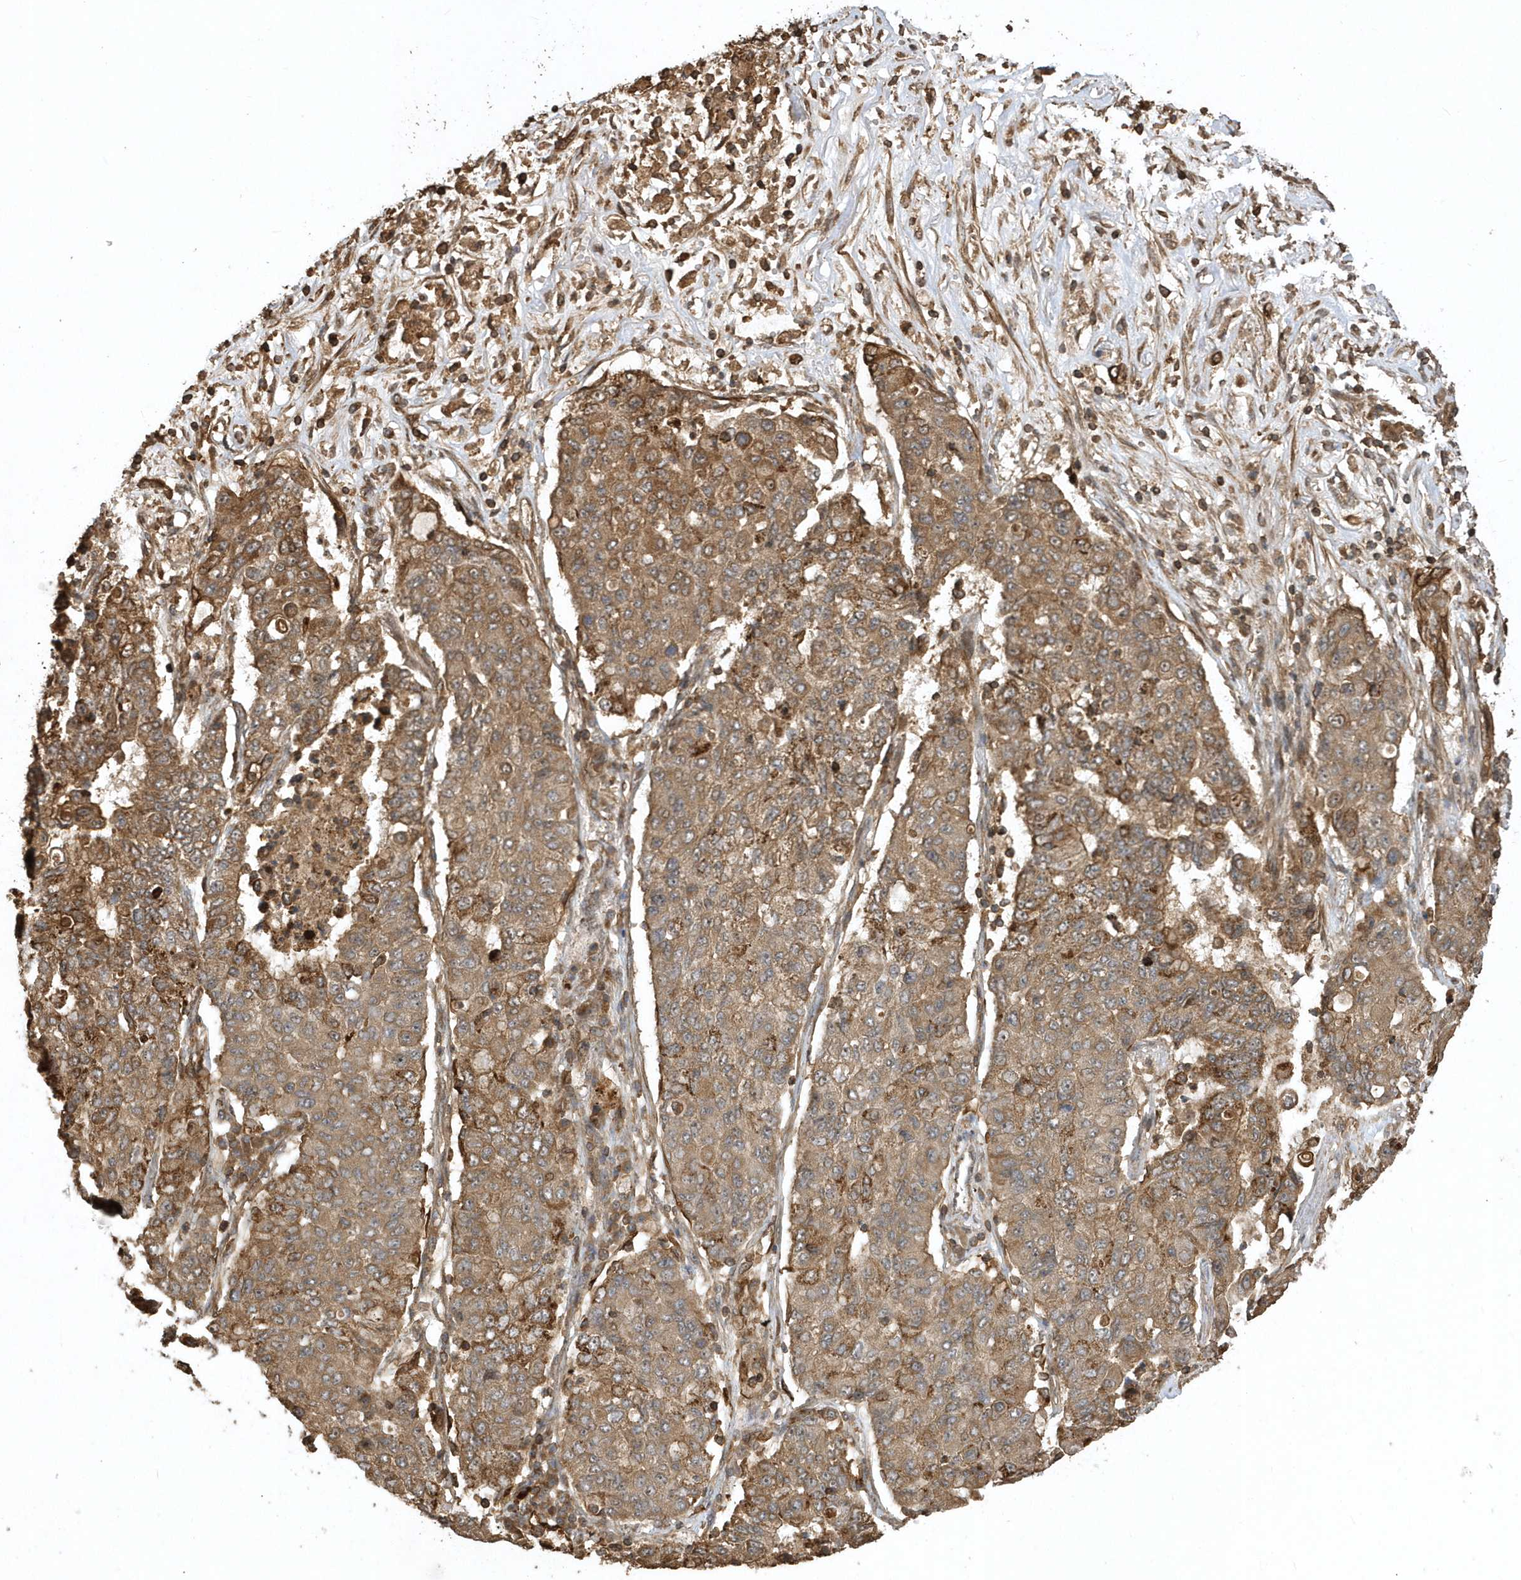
{"staining": {"intensity": "moderate", "quantity": ">75%", "location": "cytoplasmic/membranous"}, "tissue": "lung cancer", "cell_type": "Tumor cells", "image_type": "cancer", "snomed": [{"axis": "morphology", "description": "Squamous cell carcinoma, NOS"}, {"axis": "topography", "description": "Lung"}], "caption": "Squamous cell carcinoma (lung) stained for a protein (brown) displays moderate cytoplasmic/membranous positive staining in about >75% of tumor cells.", "gene": "SENP8", "patient": {"sex": "male", "age": 74}}